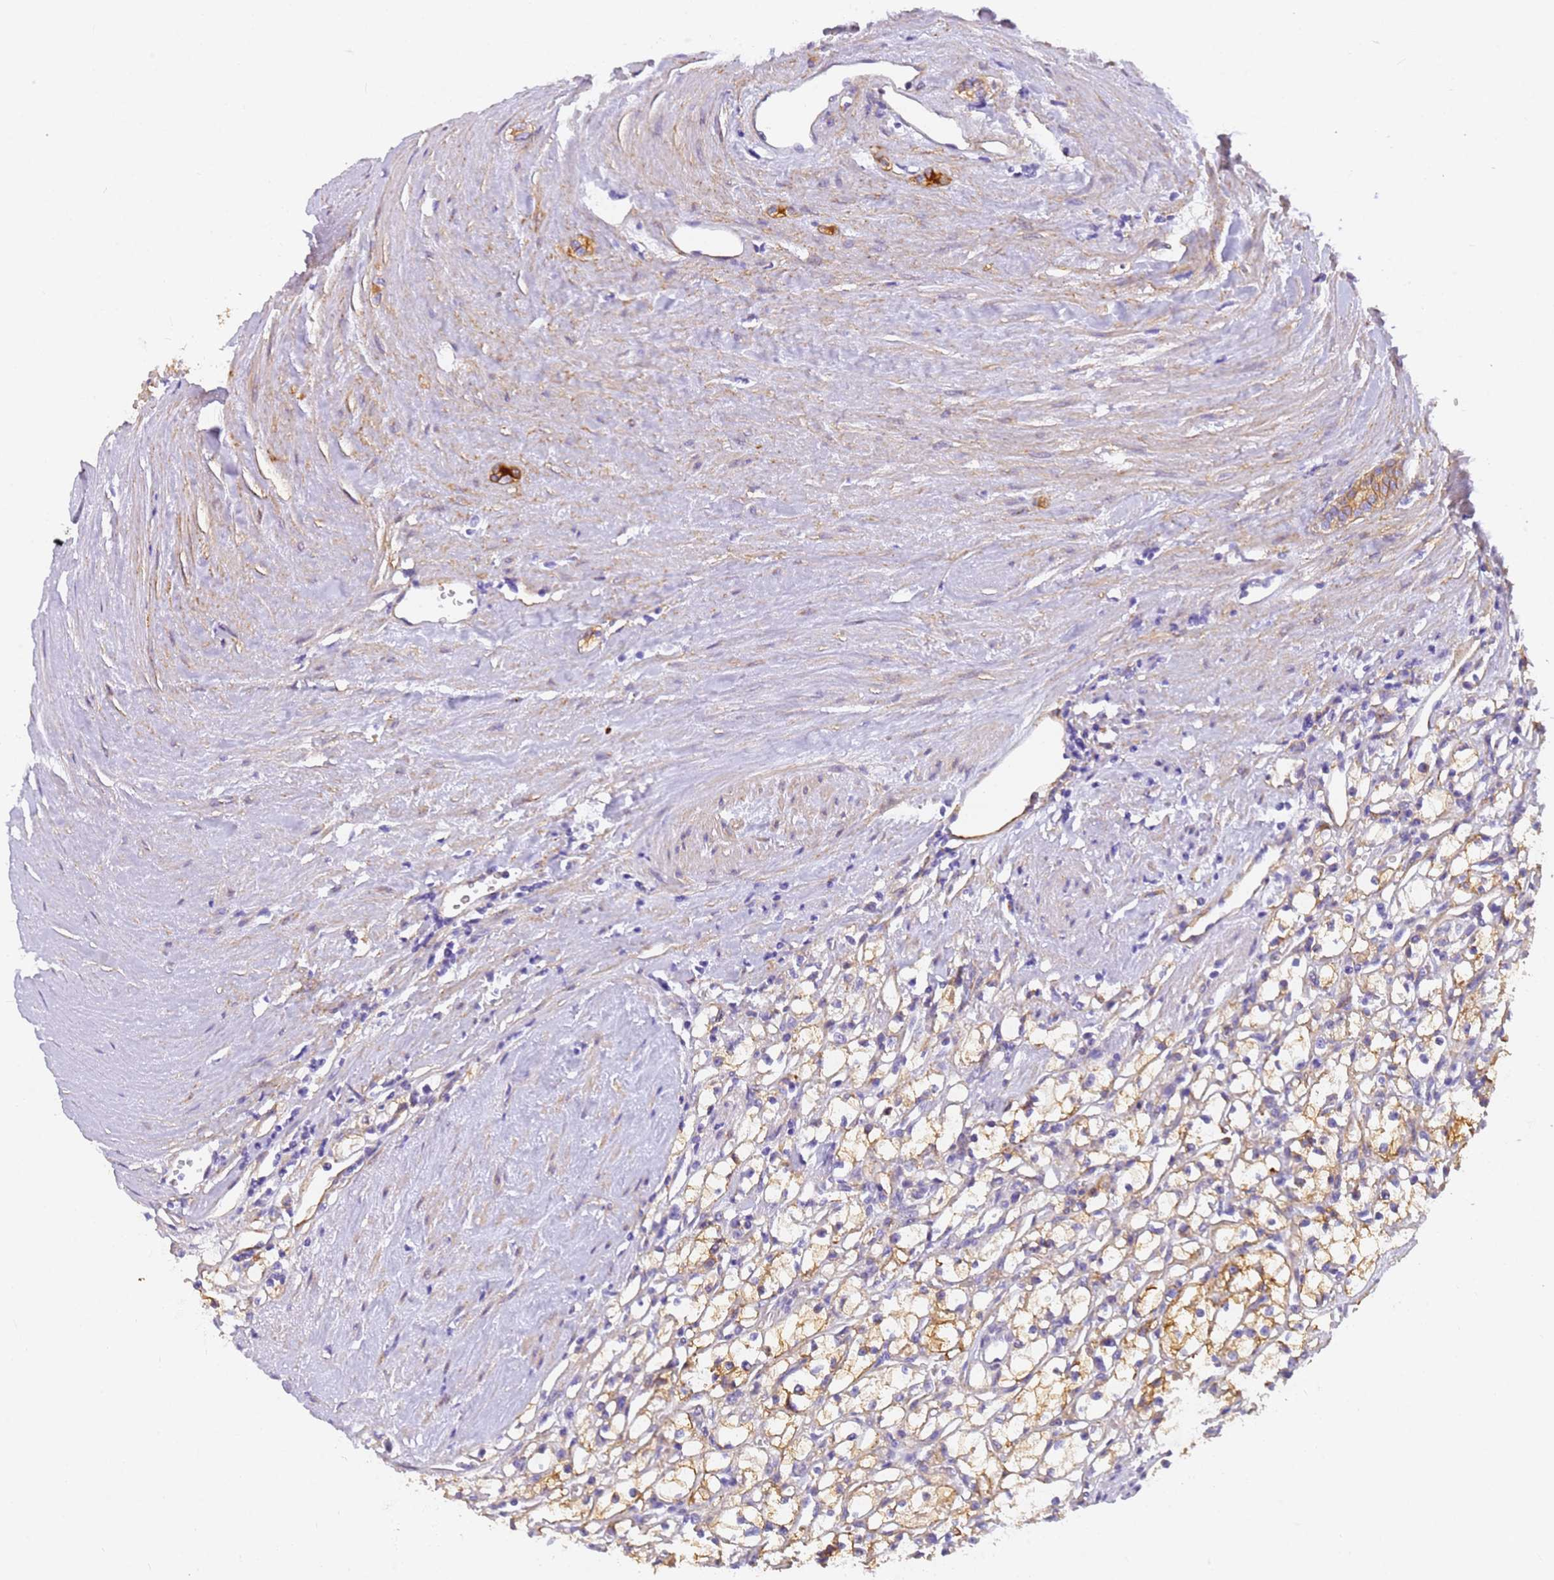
{"staining": {"intensity": "moderate", "quantity": "25%-75%", "location": "cytoplasmic/membranous"}, "tissue": "renal cancer", "cell_type": "Tumor cells", "image_type": "cancer", "snomed": [{"axis": "morphology", "description": "Adenocarcinoma, NOS"}, {"axis": "topography", "description": "Kidney"}], "caption": "Immunohistochemical staining of human renal adenocarcinoma demonstrates medium levels of moderate cytoplasmic/membranous staining in about 25%-75% of tumor cells.", "gene": "MVB12A", "patient": {"sex": "male", "age": 56}}